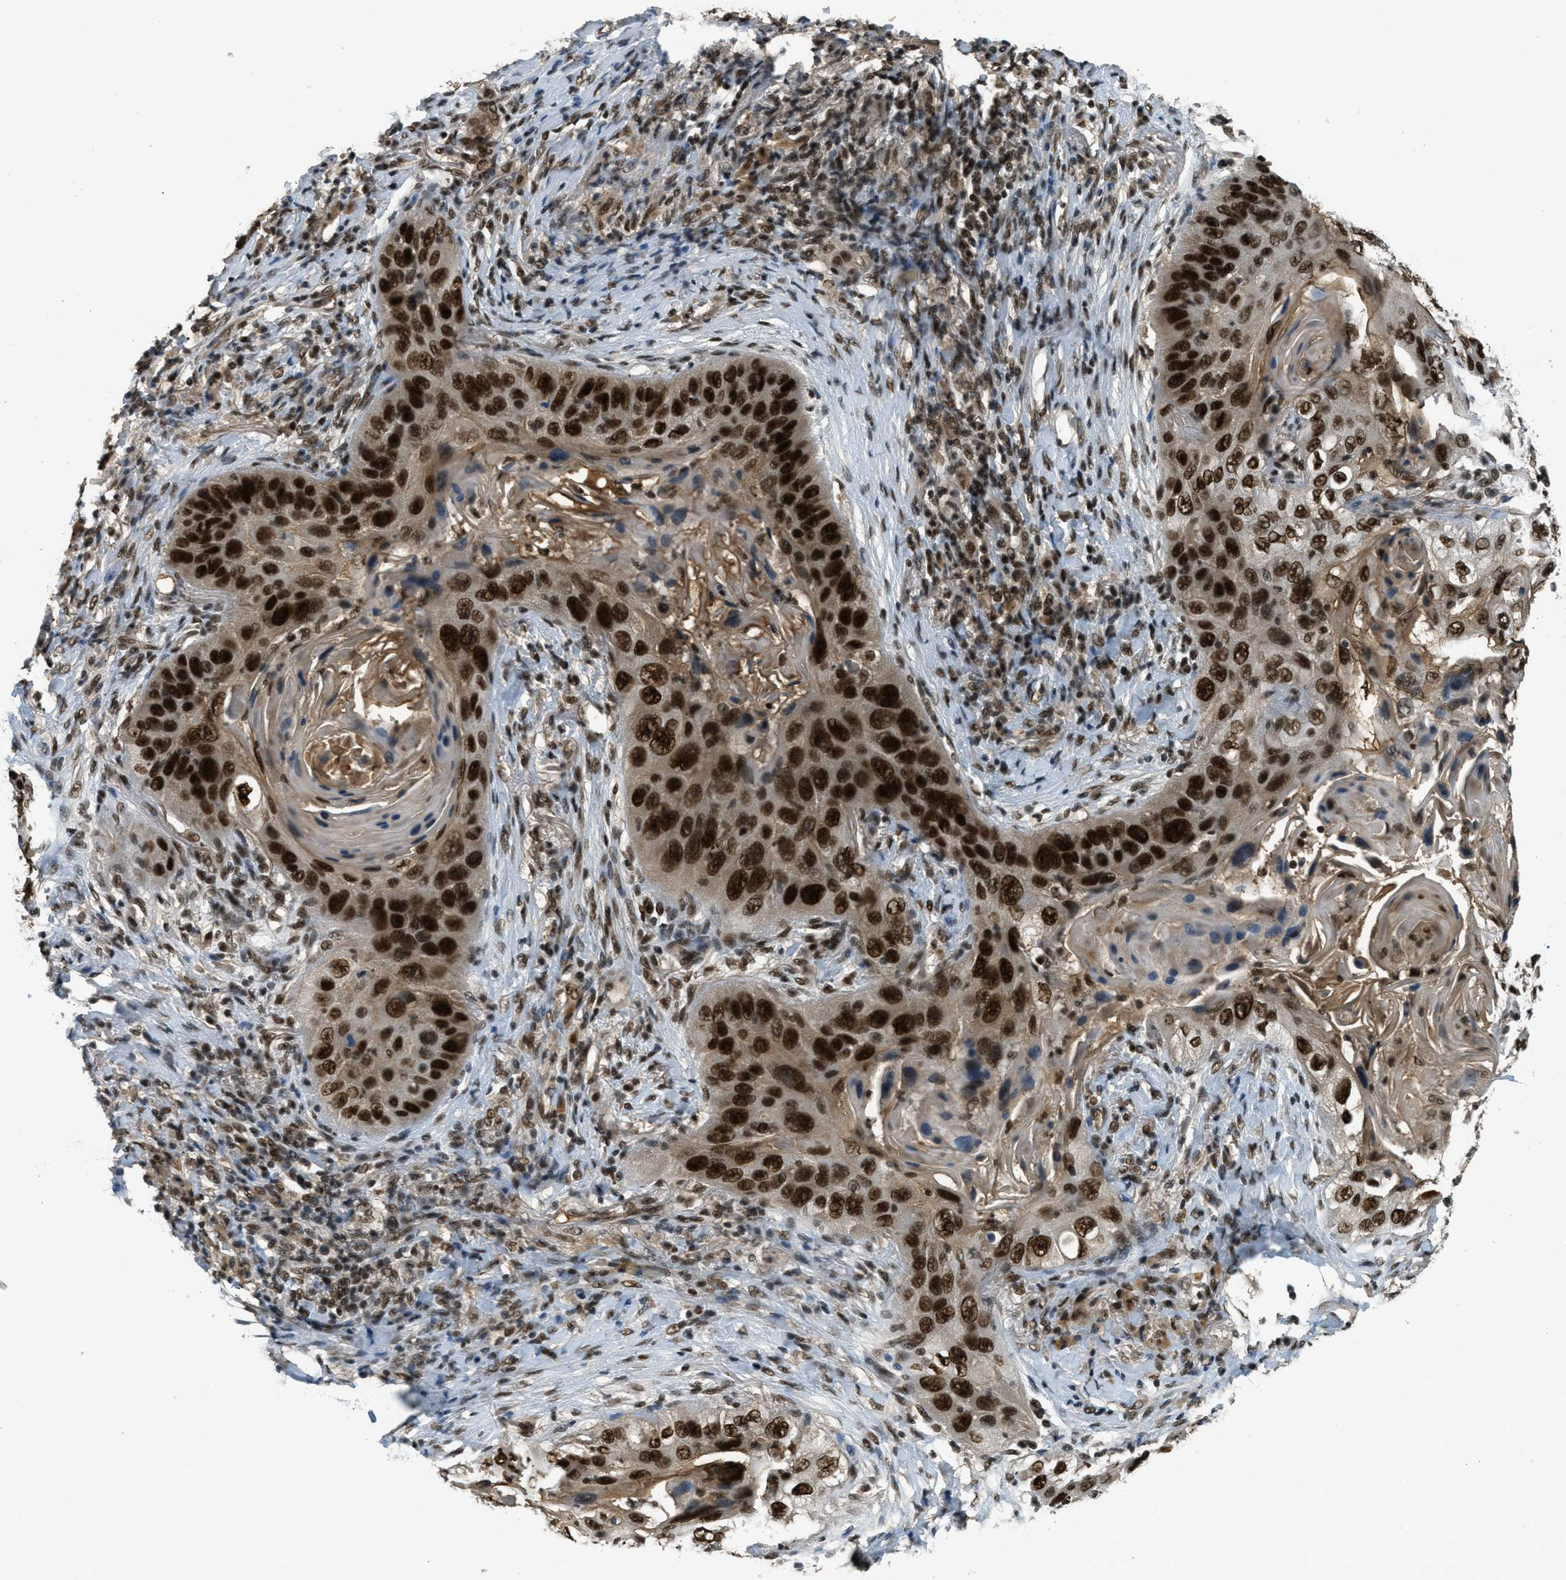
{"staining": {"intensity": "strong", "quantity": ">75%", "location": "cytoplasmic/membranous,nuclear"}, "tissue": "lung cancer", "cell_type": "Tumor cells", "image_type": "cancer", "snomed": [{"axis": "morphology", "description": "Squamous cell carcinoma, NOS"}, {"axis": "topography", "description": "Lung"}], "caption": "Protein expression by immunohistochemistry displays strong cytoplasmic/membranous and nuclear positivity in about >75% of tumor cells in squamous cell carcinoma (lung).", "gene": "ZNF148", "patient": {"sex": "female", "age": 67}}